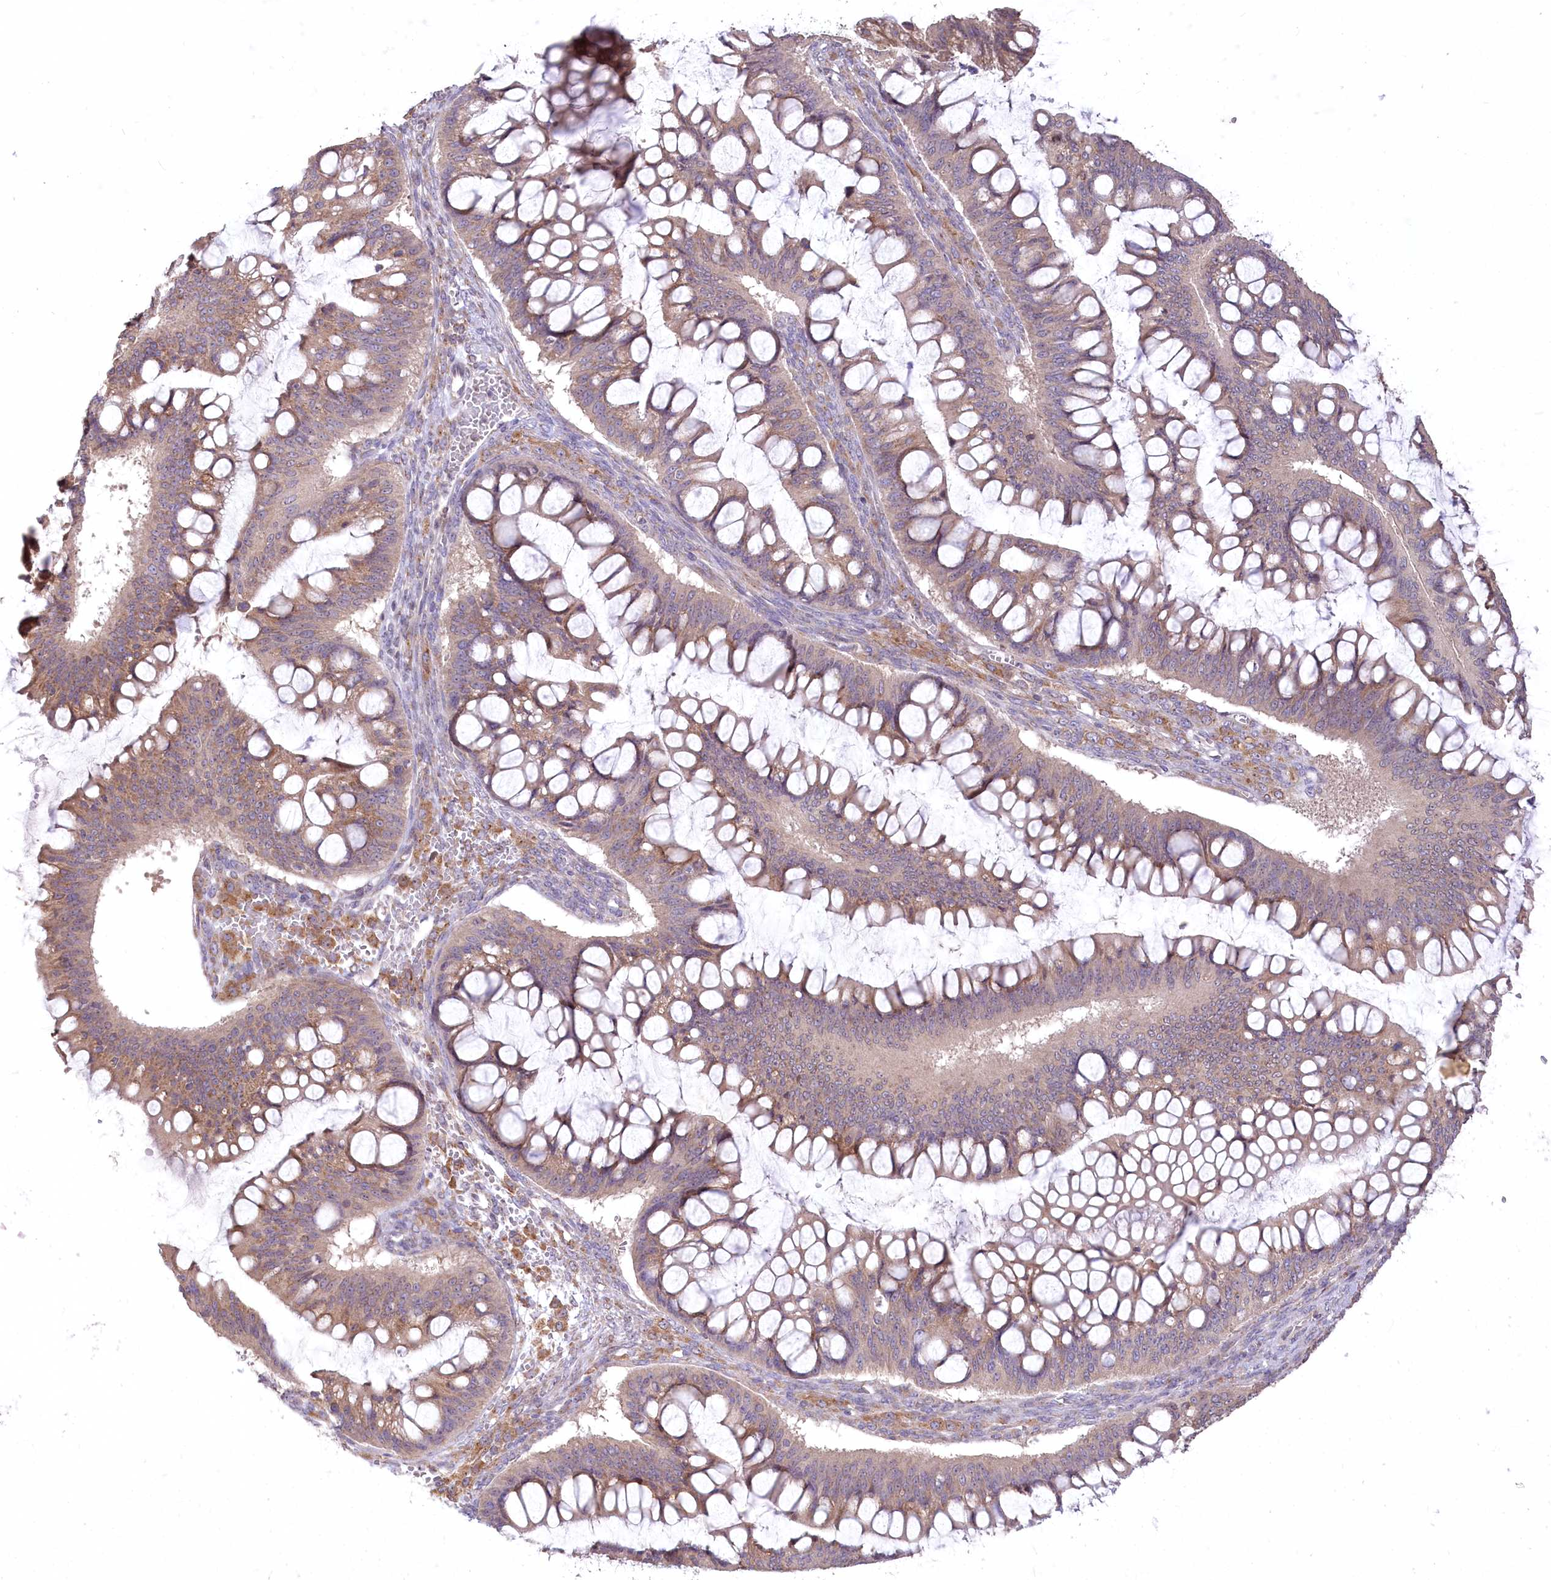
{"staining": {"intensity": "weak", "quantity": "25%-75%", "location": "cytoplasmic/membranous"}, "tissue": "ovarian cancer", "cell_type": "Tumor cells", "image_type": "cancer", "snomed": [{"axis": "morphology", "description": "Cystadenocarcinoma, mucinous, NOS"}, {"axis": "topography", "description": "Ovary"}], "caption": "Immunohistochemical staining of ovarian cancer (mucinous cystadenocarcinoma) exhibits low levels of weak cytoplasmic/membranous protein expression in about 25%-75% of tumor cells. (Brightfield microscopy of DAB IHC at high magnification).", "gene": "STT3B", "patient": {"sex": "female", "age": 73}}